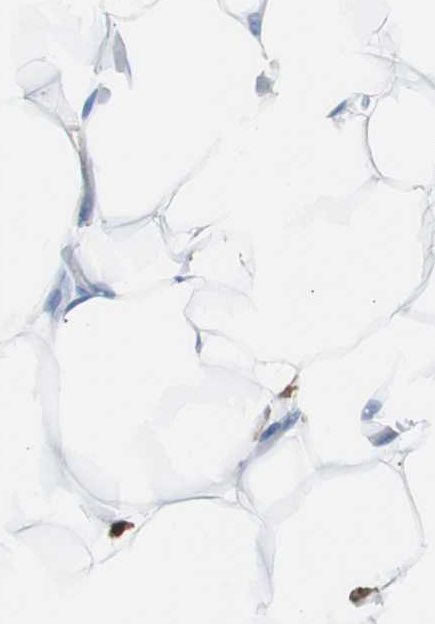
{"staining": {"intensity": "moderate", "quantity": "25%-75%", "location": "cytoplasmic/membranous,nuclear"}, "tissue": "adipose tissue", "cell_type": "Adipocytes", "image_type": "normal", "snomed": [{"axis": "morphology", "description": "Normal tissue, NOS"}, {"axis": "topography", "description": "Breast"}, {"axis": "topography", "description": "Adipose tissue"}], "caption": "This is an image of IHC staining of unremarkable adipose tissue, which shows moderate staining in the cytoplasmic/membranous,nuclear of adipocytes.", "gene": "SYK", "patient": {"sex": "female", "age": 25}}